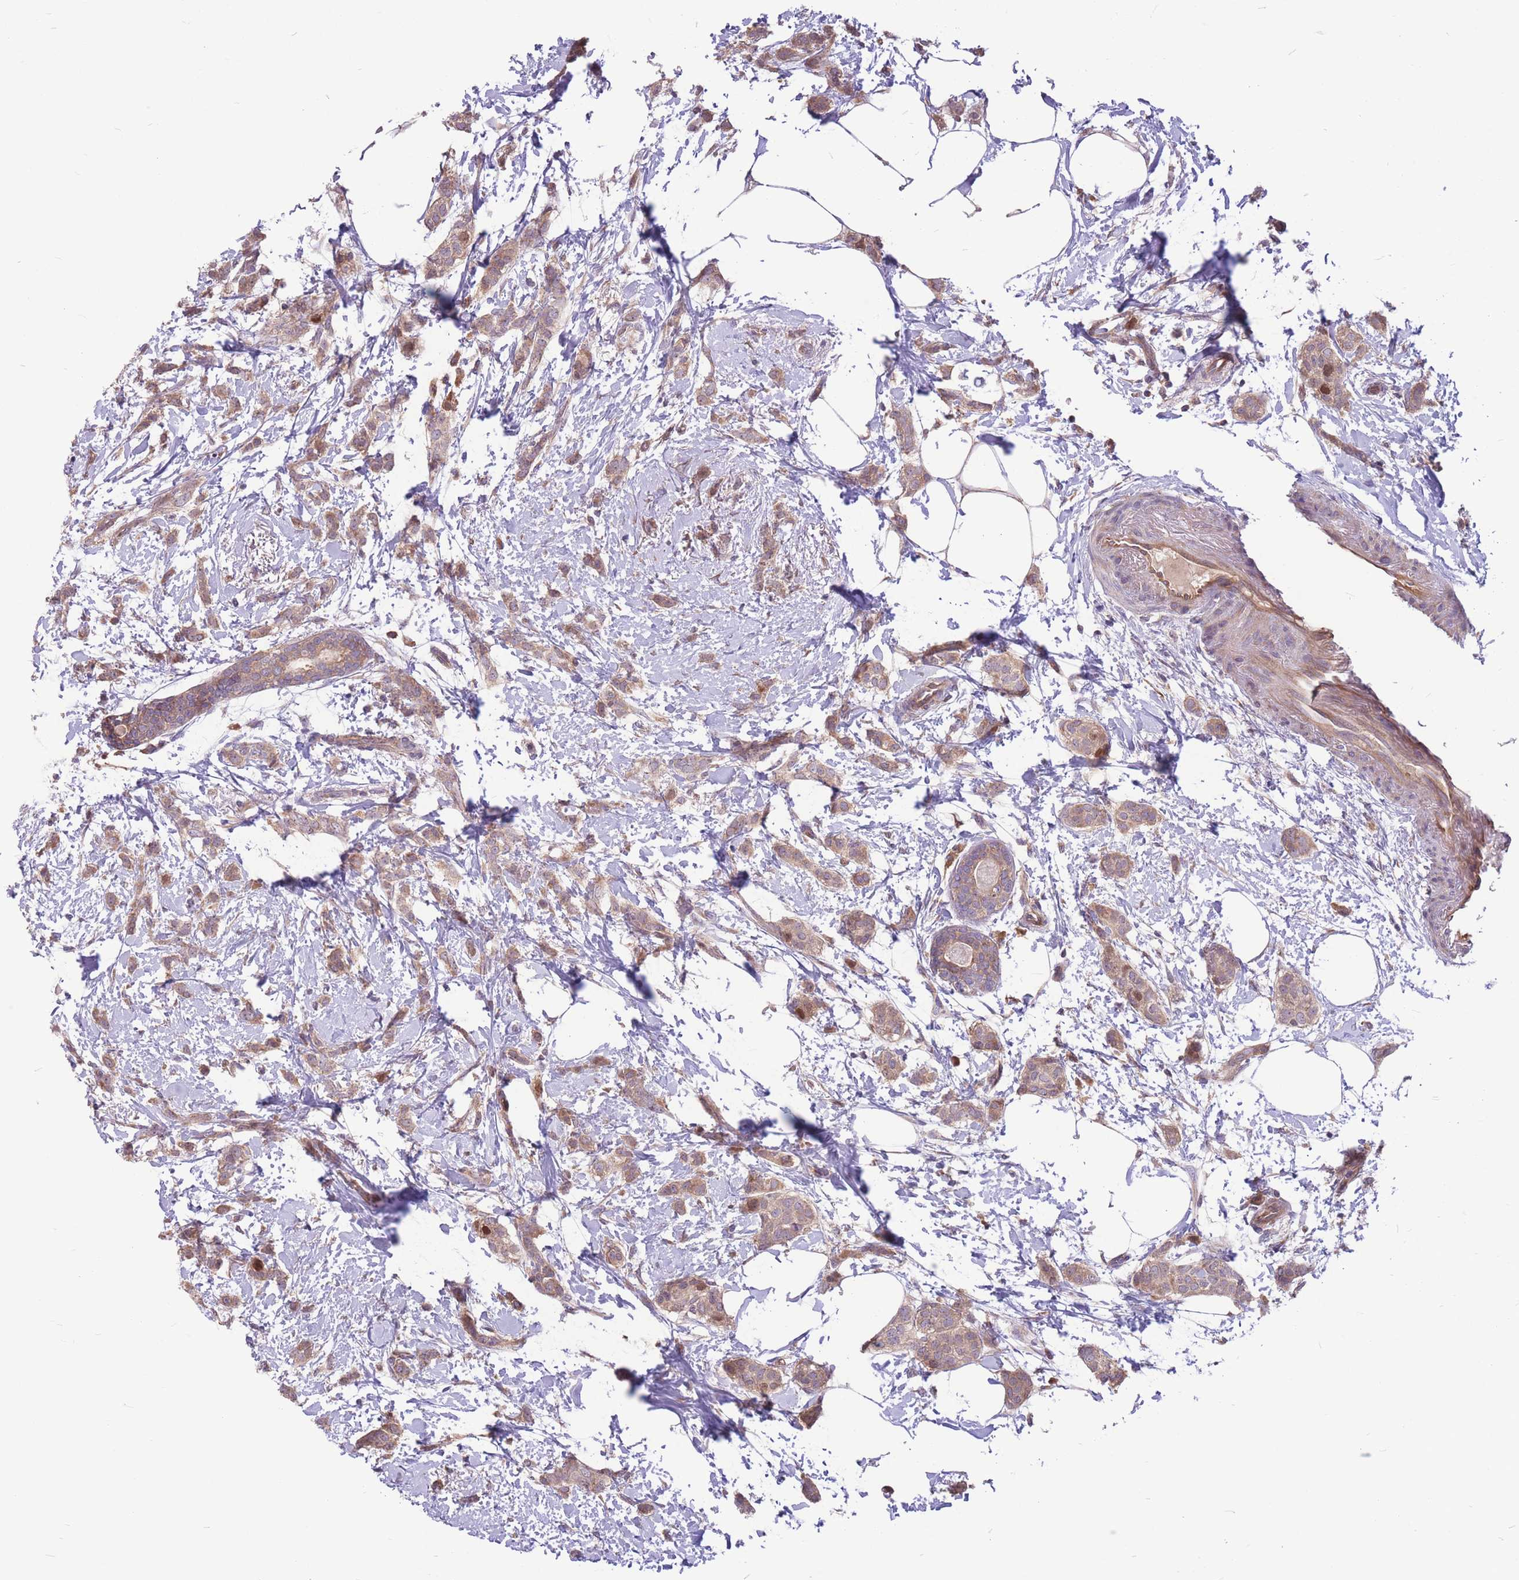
{"staining": {"intensity": "moderate", "quantity": ">75%", "location": "cytoplasmic/membranous"}, "tissue": "breast cancer", "cell_type": "Tumor cells", "image_type": "cancer", "snomed": [{"axis": "morphology", "description": "Duct carcinoma"}, {"axis": "topography", "description": "Breast"}], "caption": "IHC histopathology image of human breast cancer stained for a protein (brown), which displays medium levels of moderate cytoplasmic/membranous staining in about >75% of tumor cells.", "gene": "GMNN", "patient": {"sex": "female", "age": 72}}